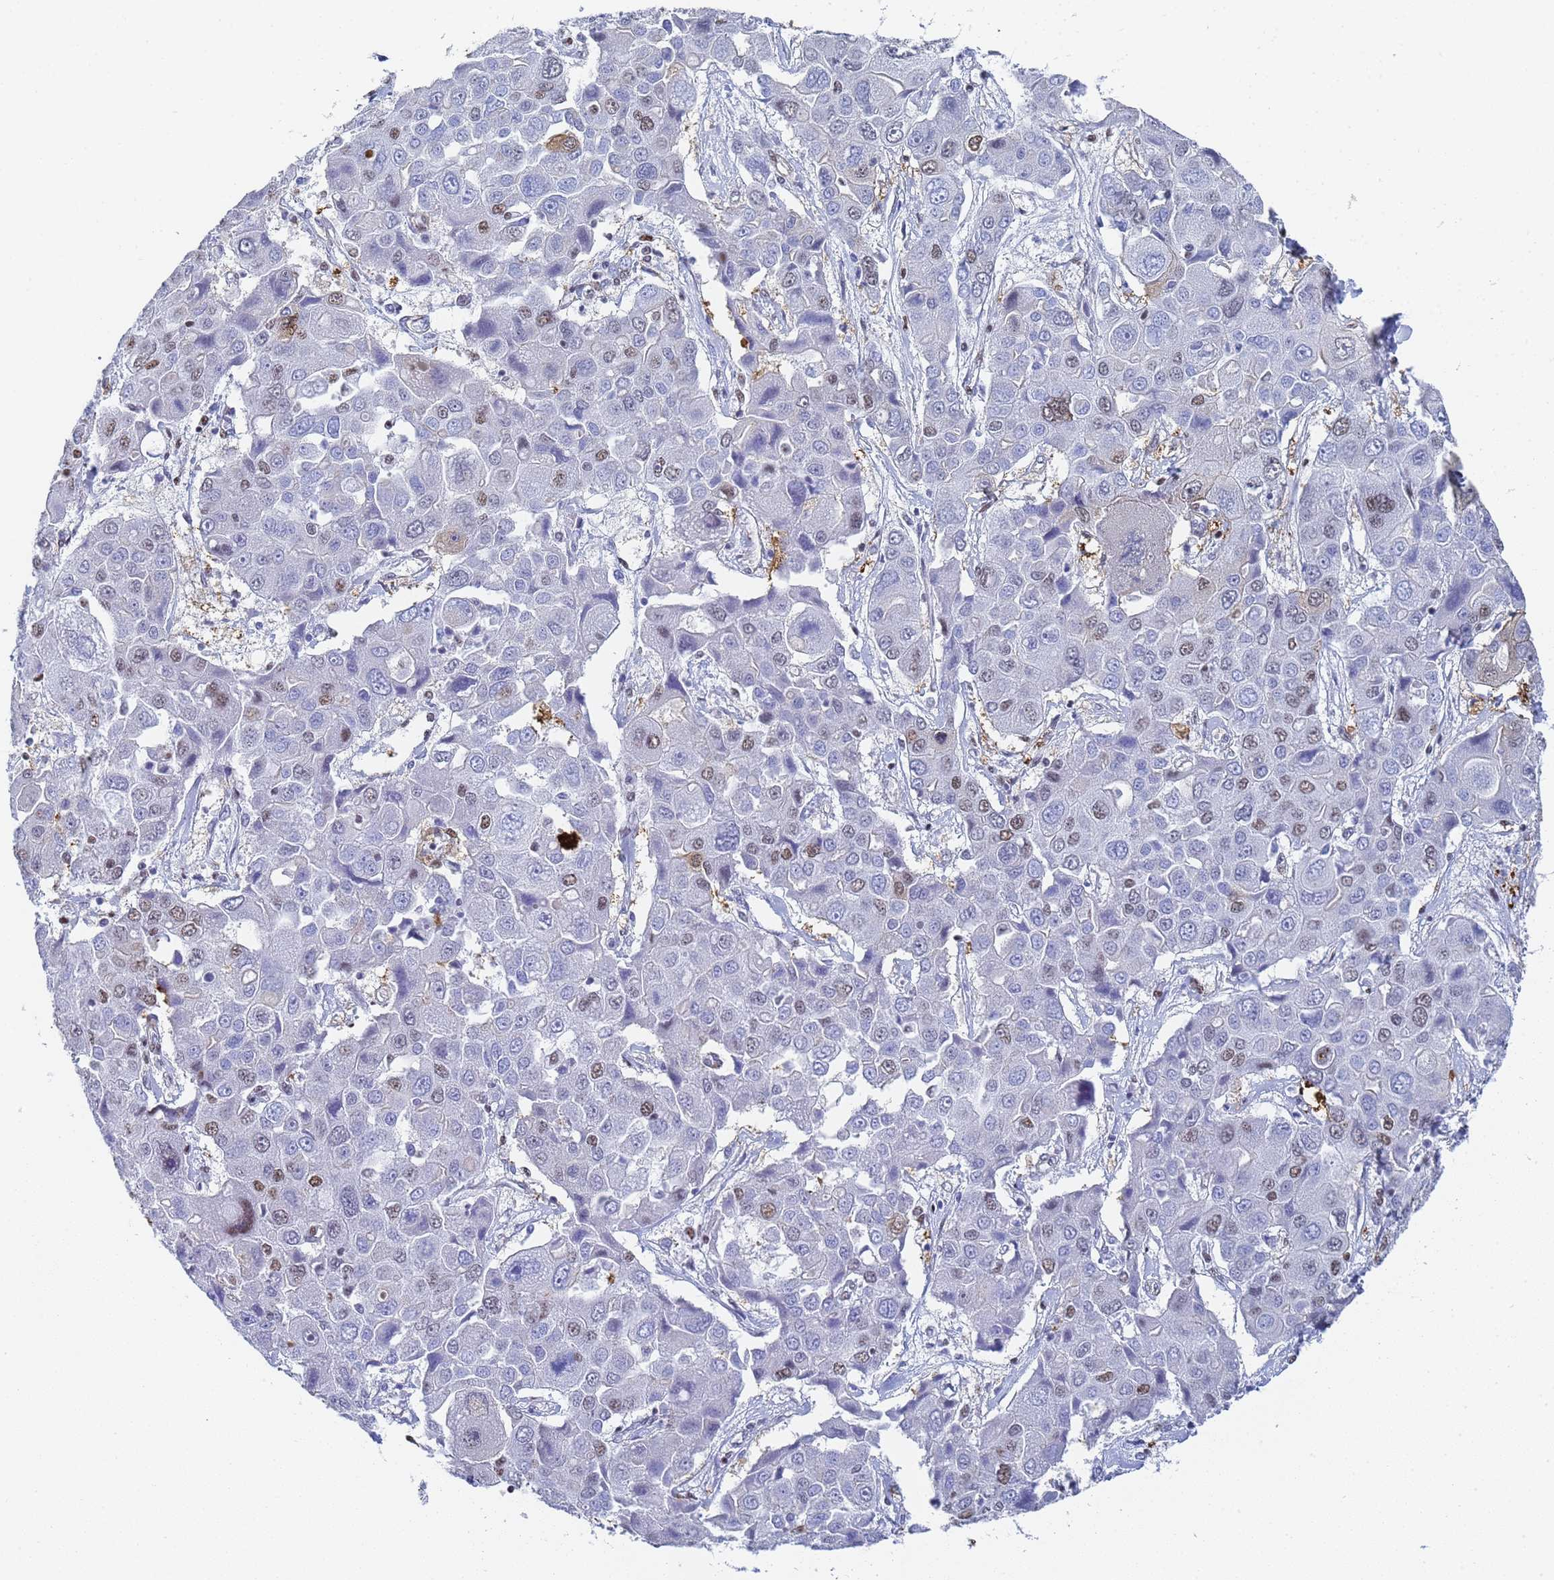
{"staining": {"intensity": "moderate", "quantity": "<25%", "location": "nuclear"}, "tissue": "liver cancer", "cell_type": "Tumor cells", "image_type": "cancer", "snomed": [{"axis": "morphology", "description": "Cholangiocarcinoma"}, {"axis": "topography", "description": "Liver"}], "caption": "Protein staining of cholangiocarcinoma (liver) tissue demonstrates moderate nuclear positivity in approximately <25% of tumor cells. (DAB (3,3'-diaminobenzidine) IHC, brown staining for protein, blue staining for nuclei).", "gene": "PRRT4", "patient": {"sex": "male", "age": 67}}